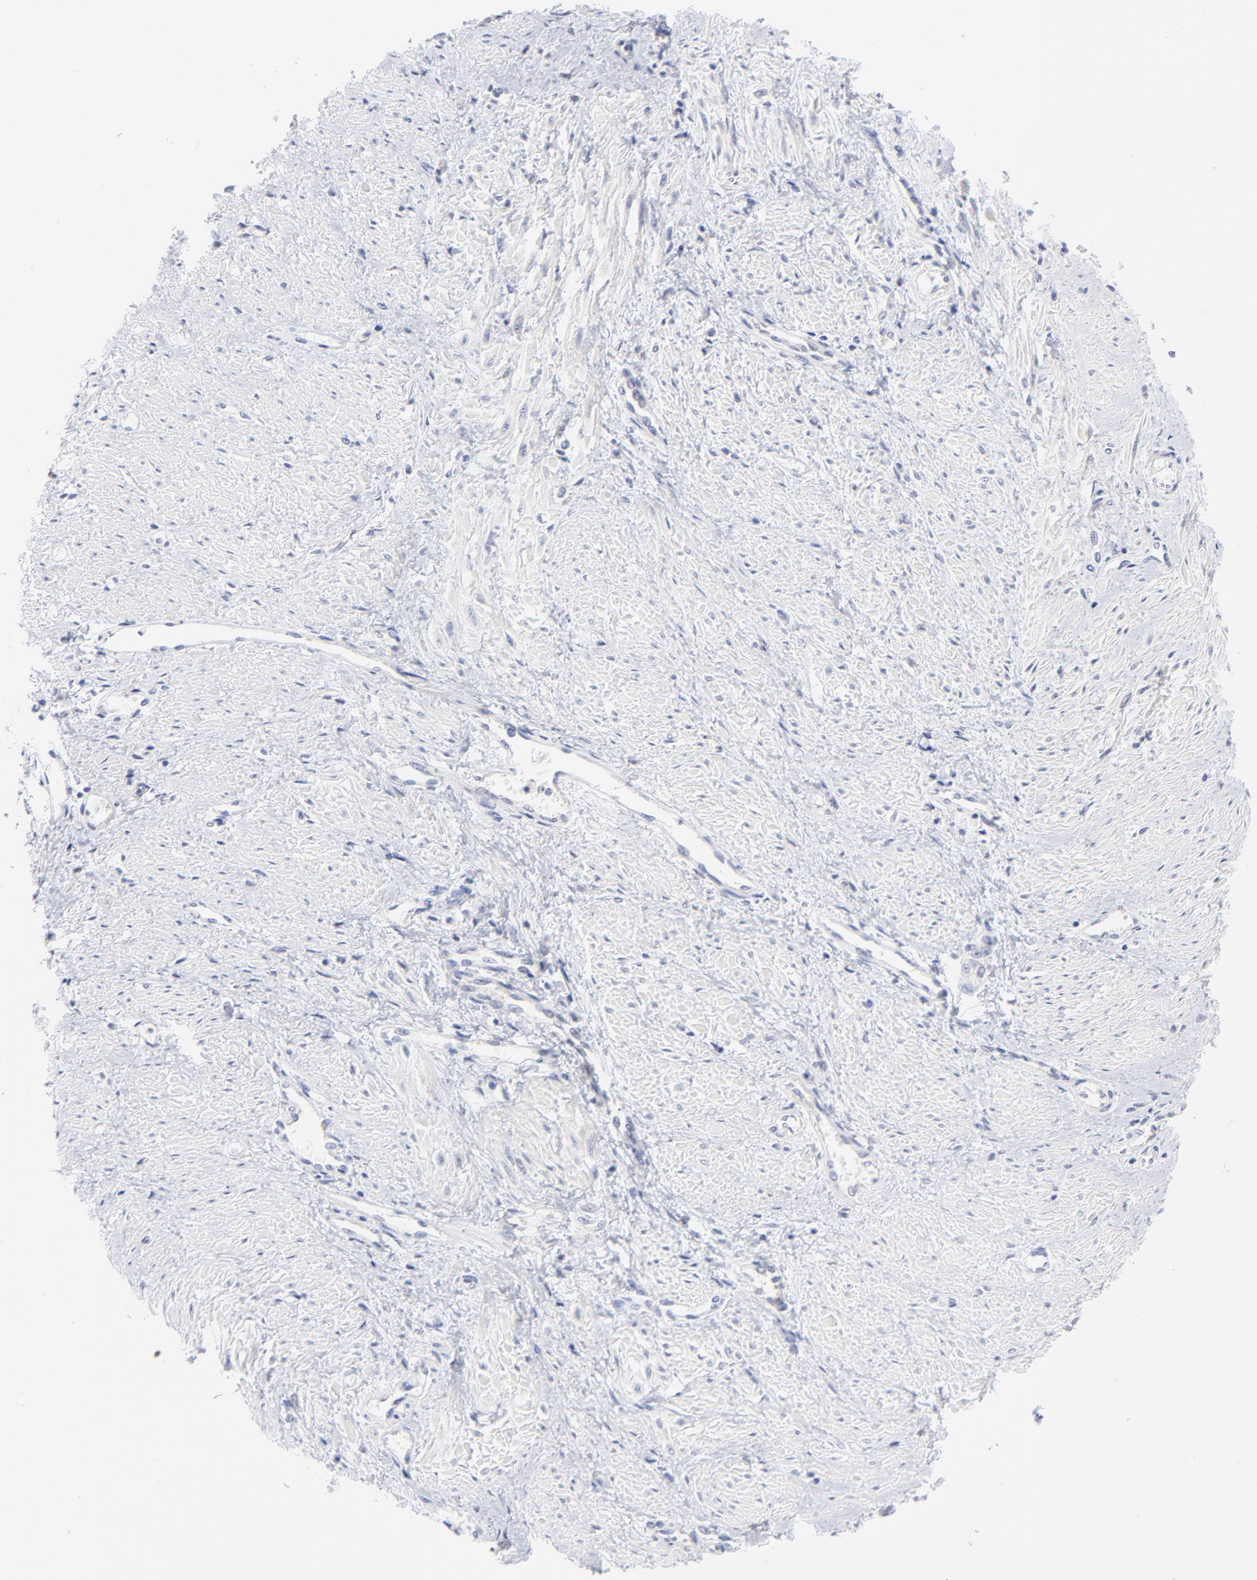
{"staining": {"intensity": "negative", "quantity": "none", "location": "none"}, "tissue": "smooth muscle", "cell_type": "Smooth muscle cells", "image_type": "normal", "snomed": [{"axis": "morphology", "description": "Normal tissue, NOS"}, {"axis": "topography", "description": "Smooth muscle"}, {"axis": "topography", "description": "Uterus"}], "caption": "Immunohistochemistry (IHC) of unremarkable human smooth muscle reveals no positivity in smooth muscle cells.", "gene": "EIF2AK2", "patient": {"sex": "female", "age": 39}}